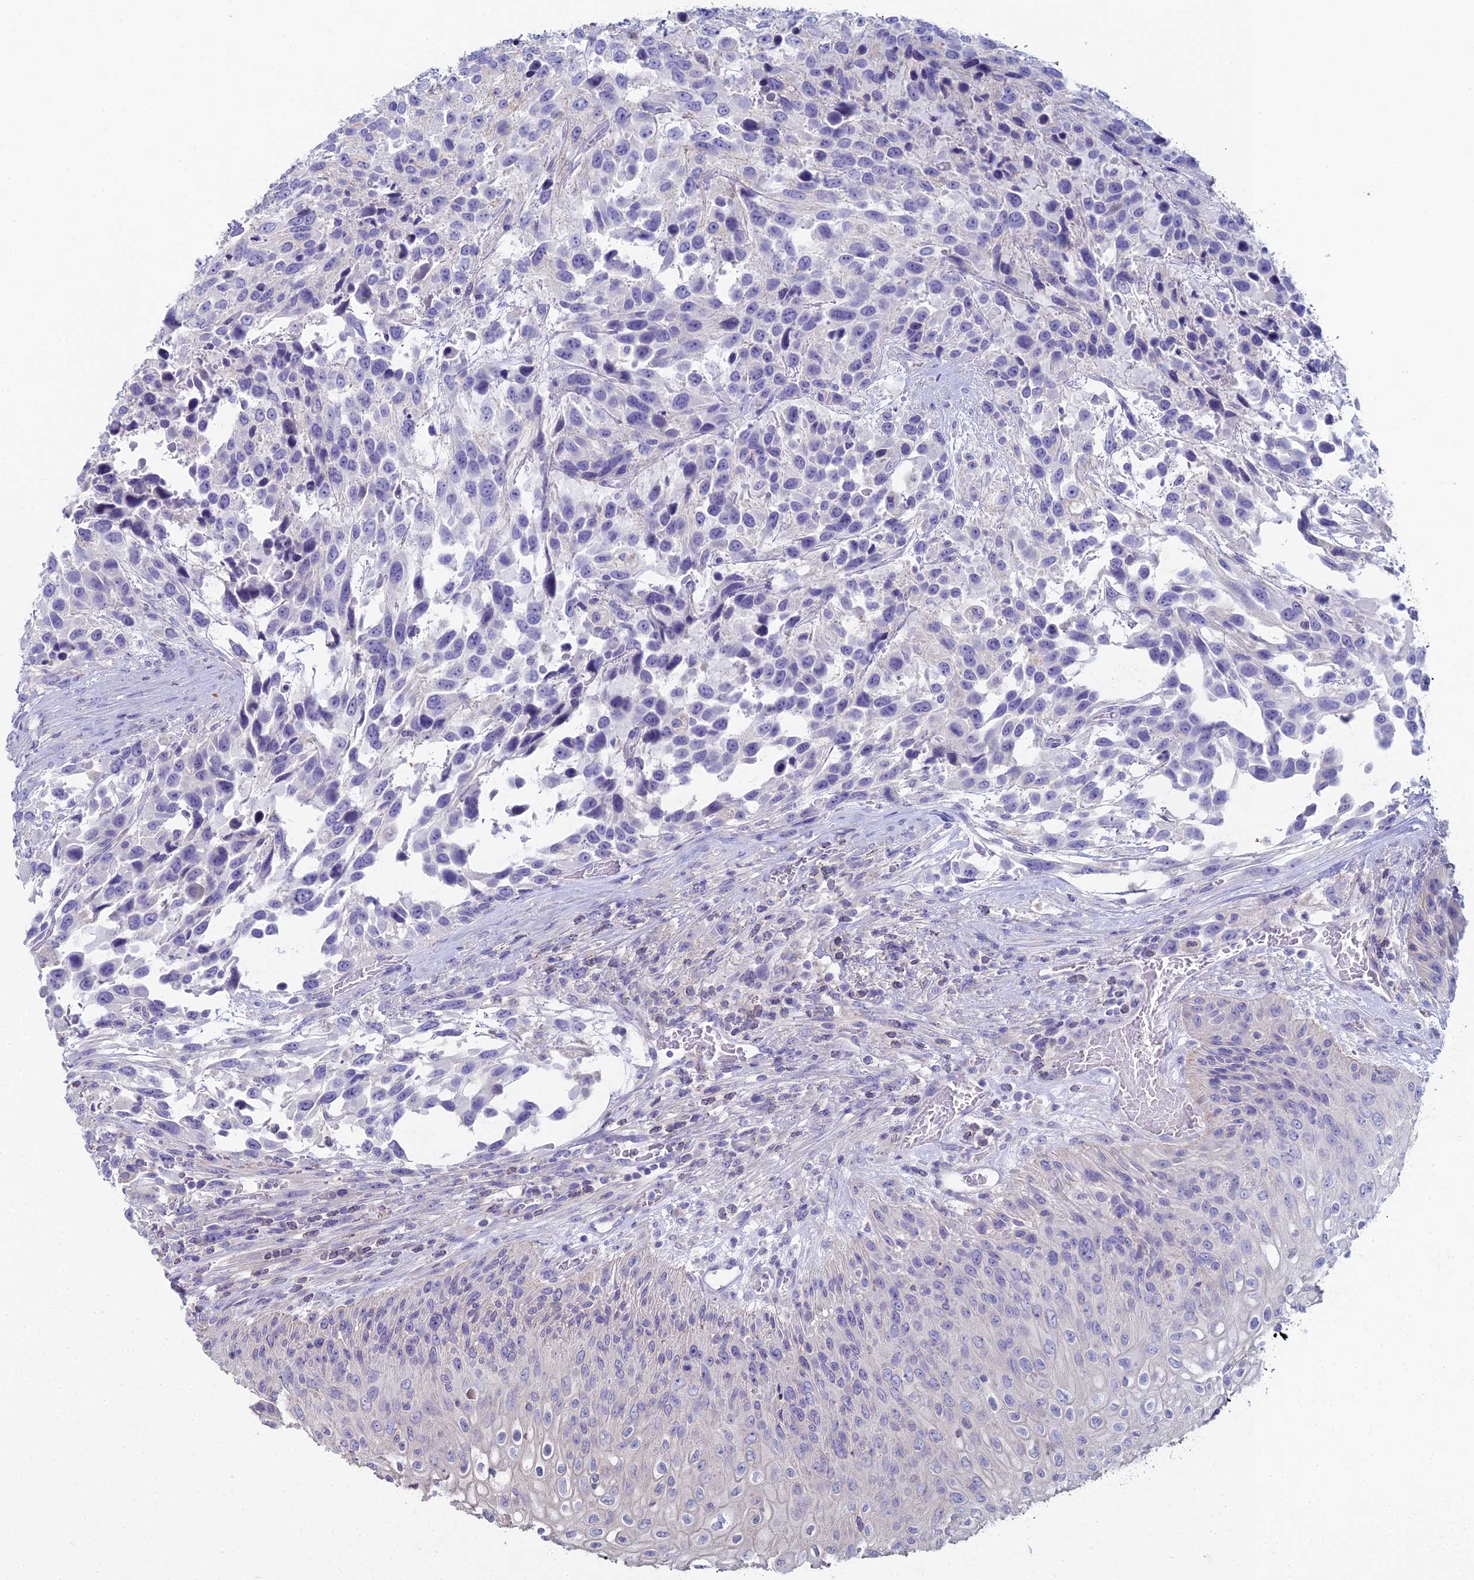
{"staining": {"intensity": "negative", "quantity": "none", "location": "none"}, "tissue": "urothelial cancer", "cell_type": "Tumor cells", "image_type": "cancer", "snomed": [{"axis": "morphology", "description": "Urothelial carcinoma, High grade"}, {"axis": "topography", "description": "Urinary bladder"}], "caption": "This micrograph is of high-grade urothelial carcinoma stained with immunohistochemistry (IHC) to label a protein in brown with the nuclei are counter-stained blue. There is no positivity in tumor cells. The staining is performed using DAB brown chromogen with nuclei counter-stained in using hematoxylin.", "gene": "NCAM1", "patient": {"sex": "female", "age": 70}}